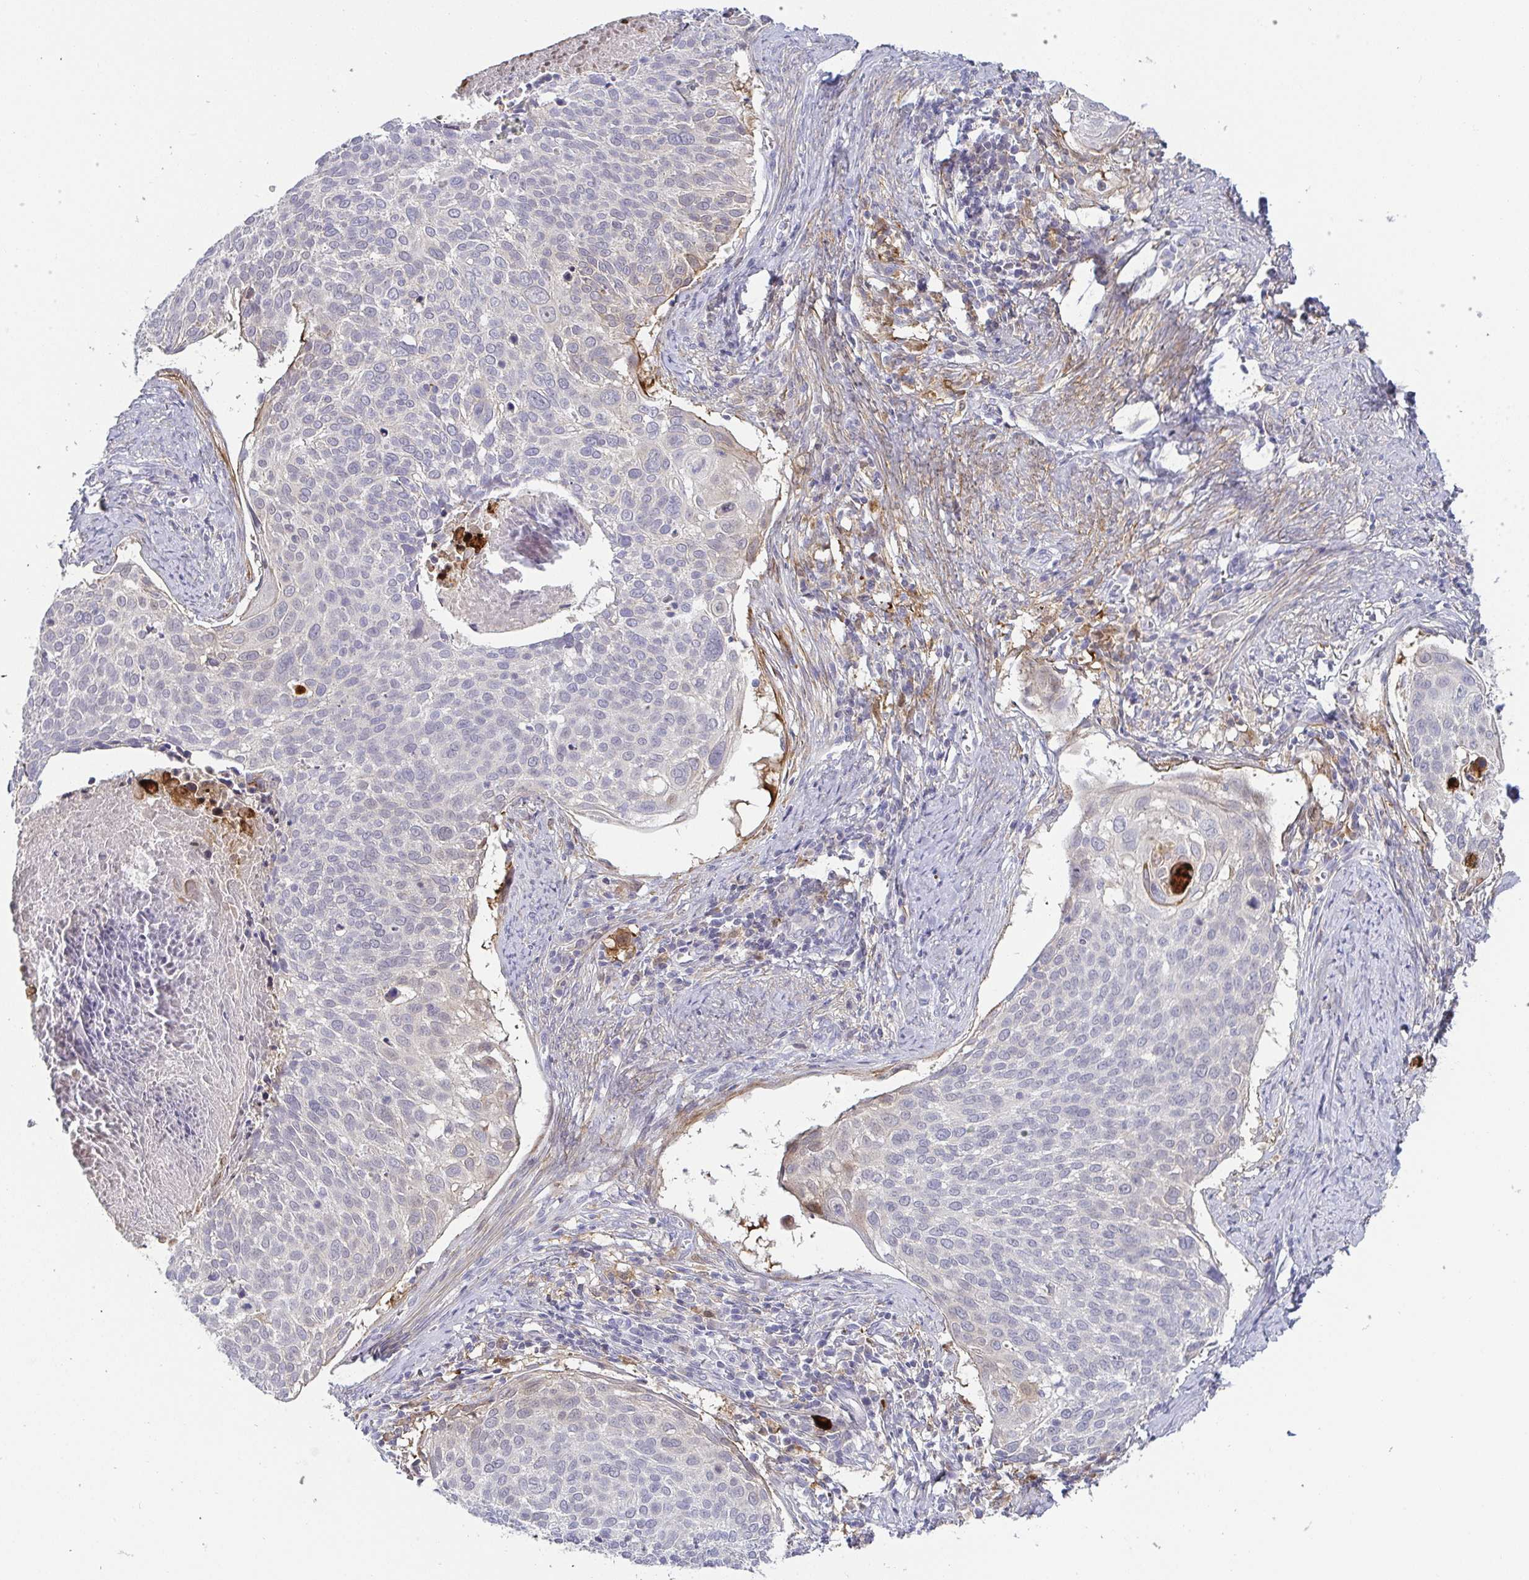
{"staining": {"intensity": "negative", "quantity": "none", "location": "none"}, "tissue": "cervical cancer", "cell_type": "Tumor cells", "image_type": "cancer", "snomed": [{"axis": "morphology", "description": "Squamous cell carcinoma, NOS"}, {"axis": "topography", "description": "Cervix"}], "caption": "Immunohistochemistry (IHC) image of neoplastic tissue: human squamous cell carcinoma (cervical) stained with DAB exhibits no significant protein staining in tumor cells.", "gene": "RNASE7", "patient": {"sex": "female", "age": 39}}